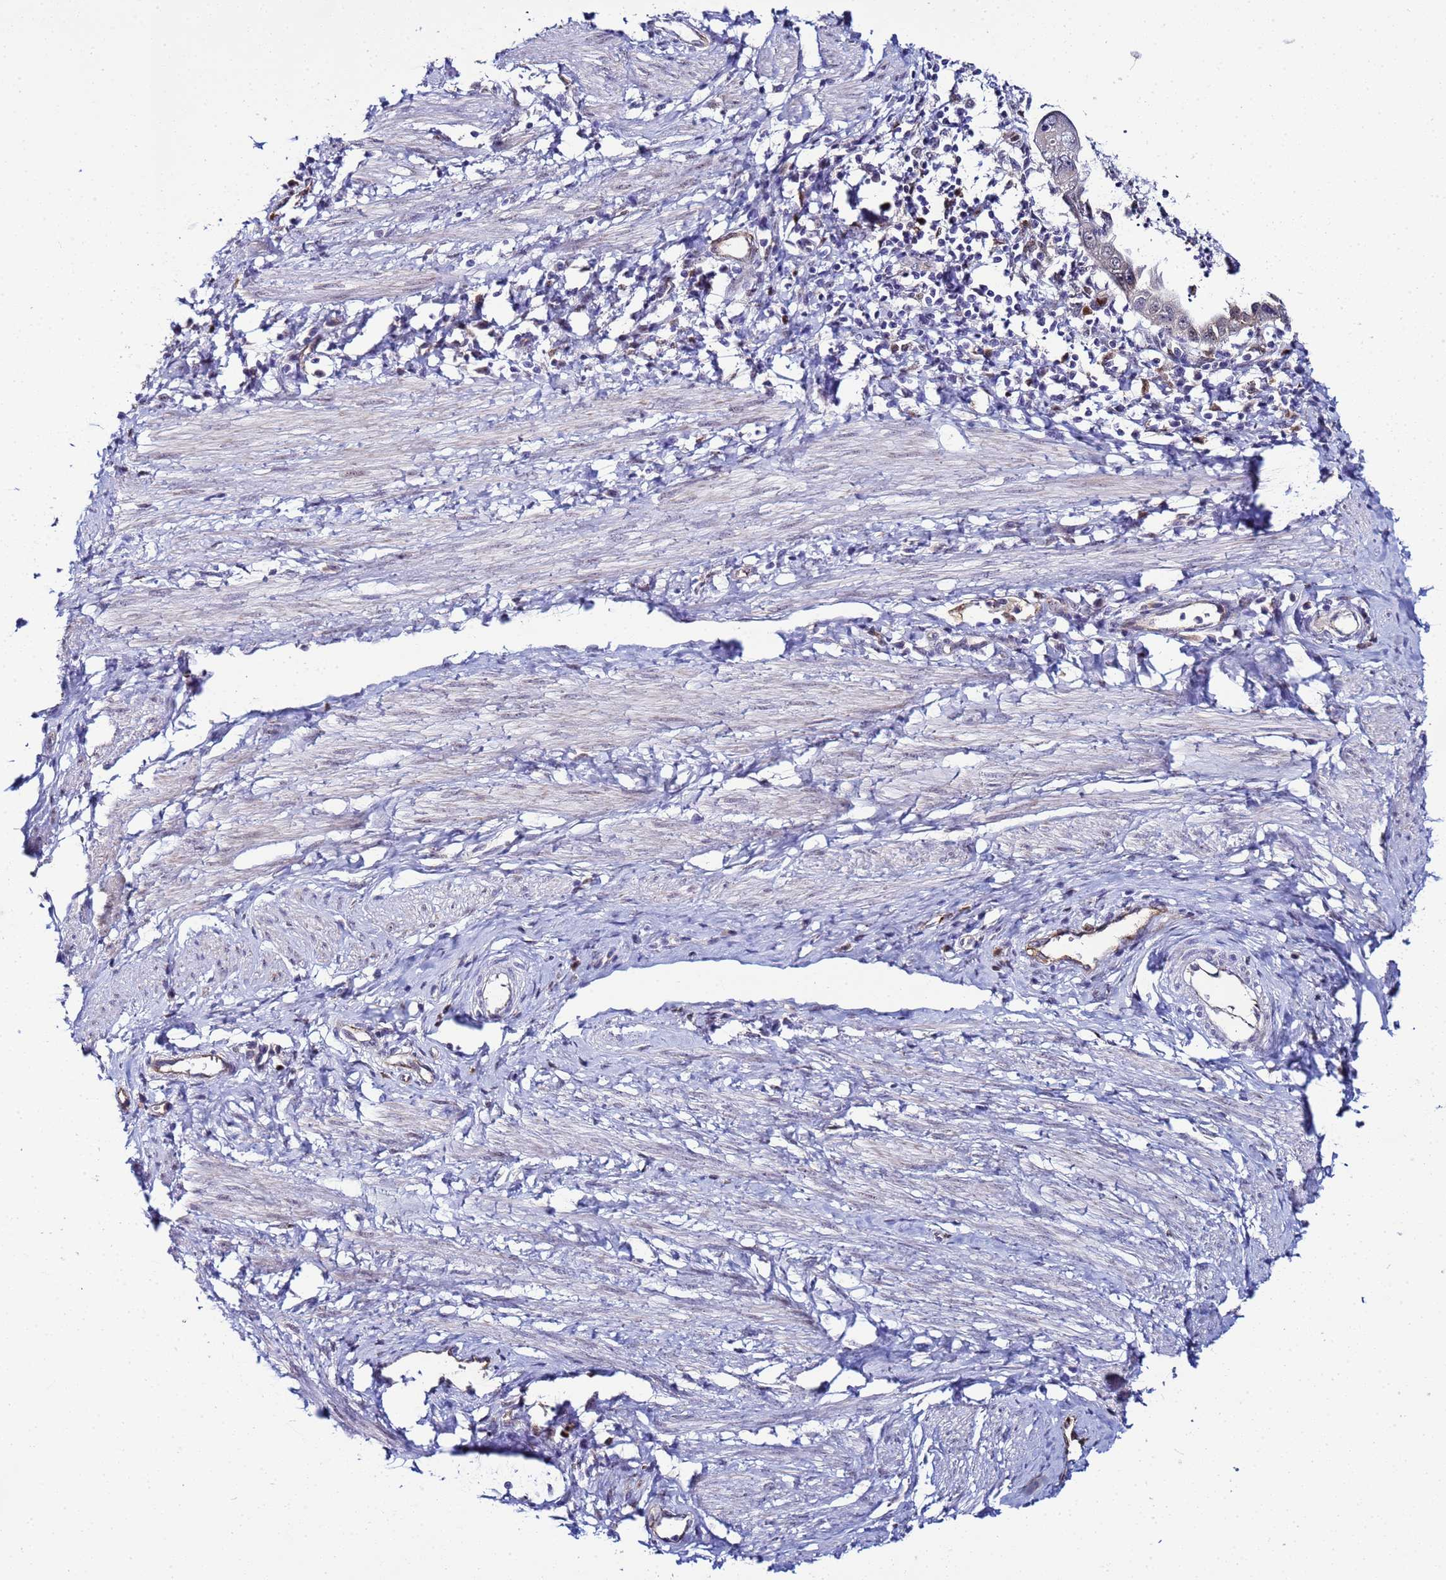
{"staining": {"intensity": "negative", "quantity": "none", "location": "none"}, "tissue": "cervical cancer", "cell_type": "Tumor cells", "image_type": "cancer", "snomed": [{"axis": "morphology", "description": "Adenocarcinoma, NOS"}, {"axis": "topography", "description": "Cervix"}], "caption": "An immunohistochemistry image of adenocarcinoma (cervical) is shown. There is no staining in tumor cells of adenocarcinoma (cervical).", "gene": "SLC25A37", "patient": {"sex": "female", "age": 36}}